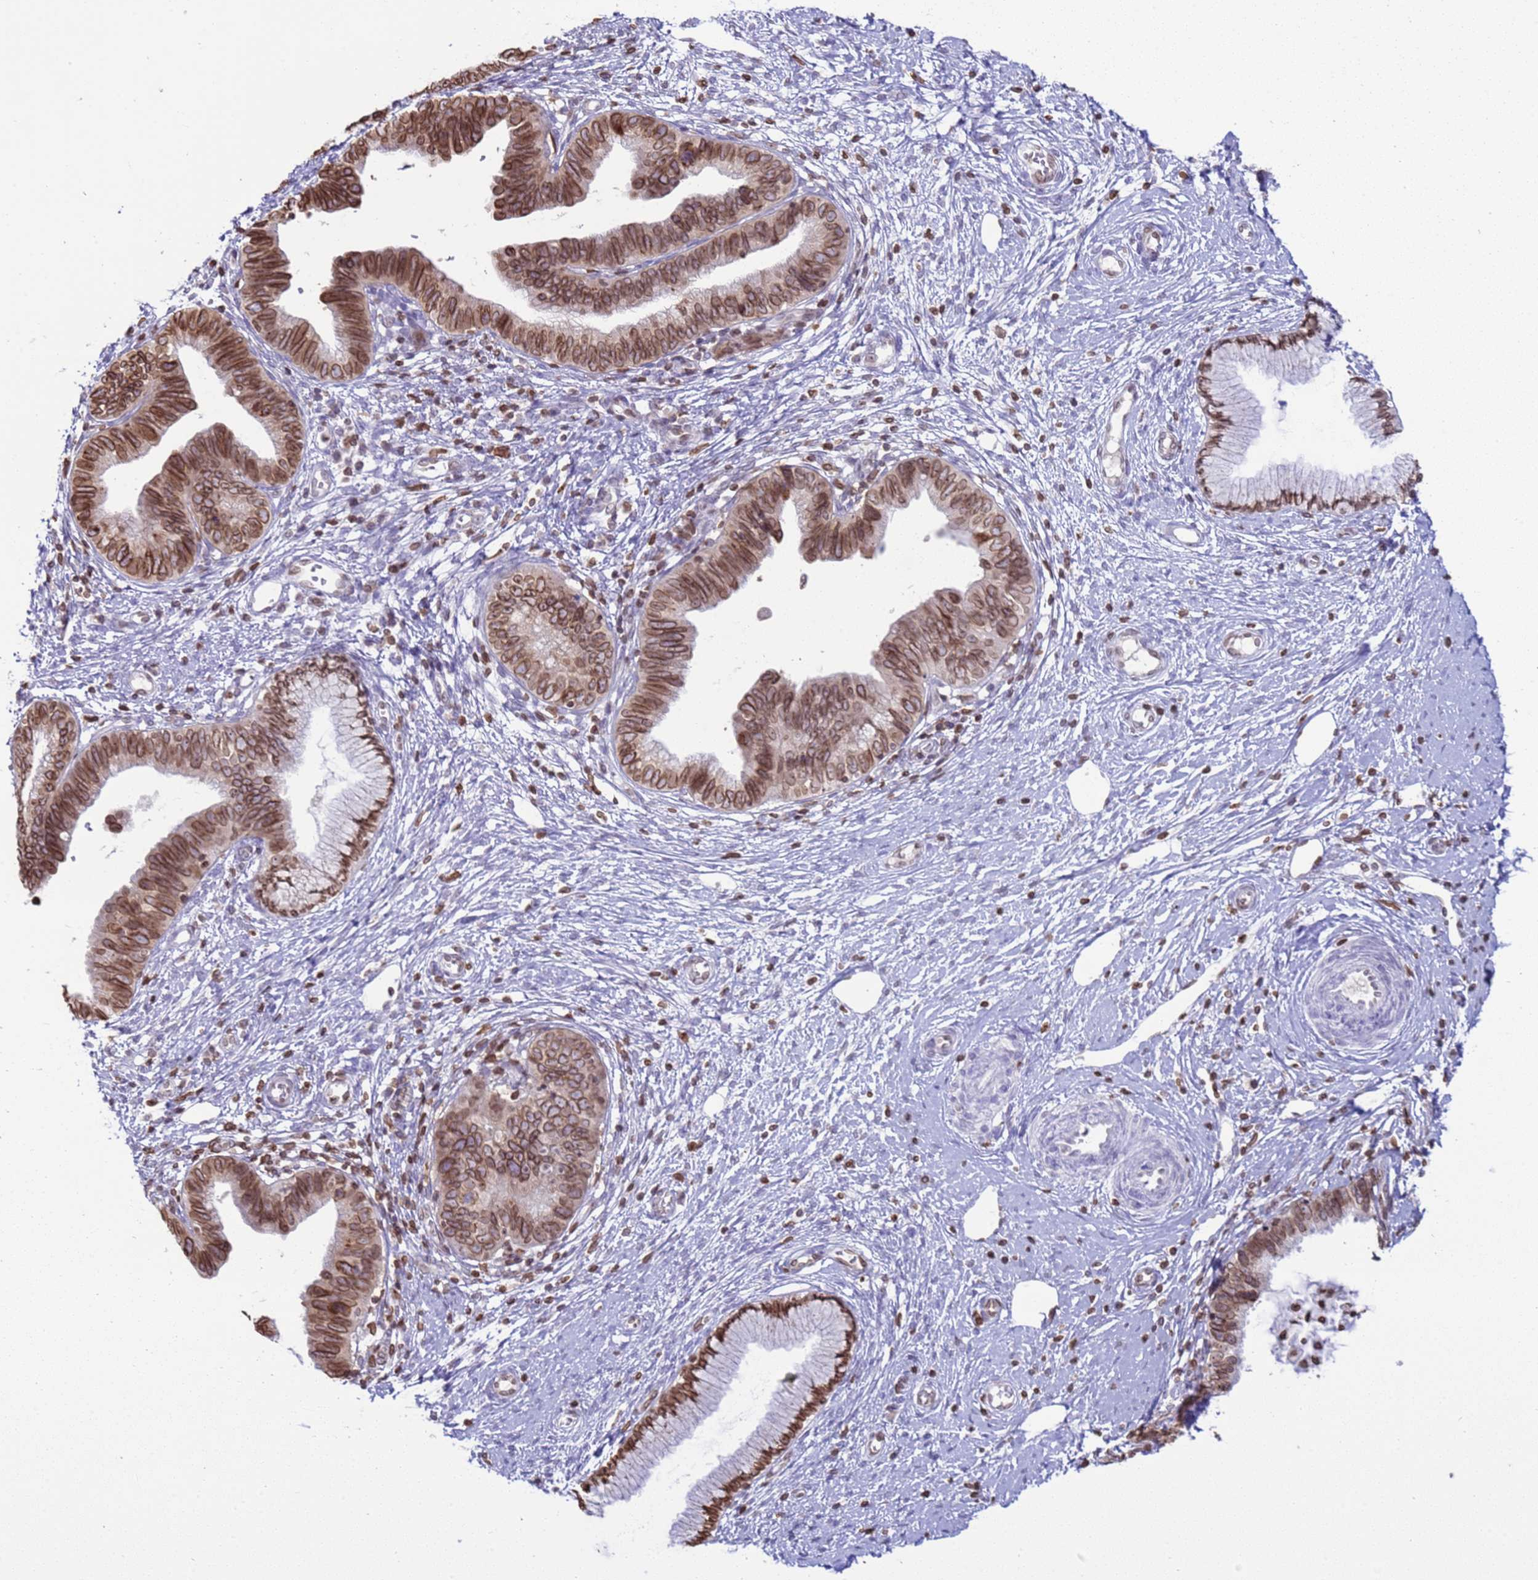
{"staining": {"intensity": "moderate", "quantity": ">75%", "location": "cytoplasmic/membranous,nuclear"}, "tissue": "cervical cancer", "cell_type": "Tumor cells", "image_type": "cancer", "snomed": [{"axis": "morphology", "description": "Adenocarcinoma, NOS"}, {"axis": "topography", "description": "Cervix"}], "caption": "High-power microscopy captured an IHC micrograph of cervical cancer, revealing moderate cytoplasmic/membranous and nuclear positivity in about >75% of tumor cells. (IHC, brightfield microscopy, high magnification).", "gene": "DHX37", "patient": {"sex": "female", "age": 36}}